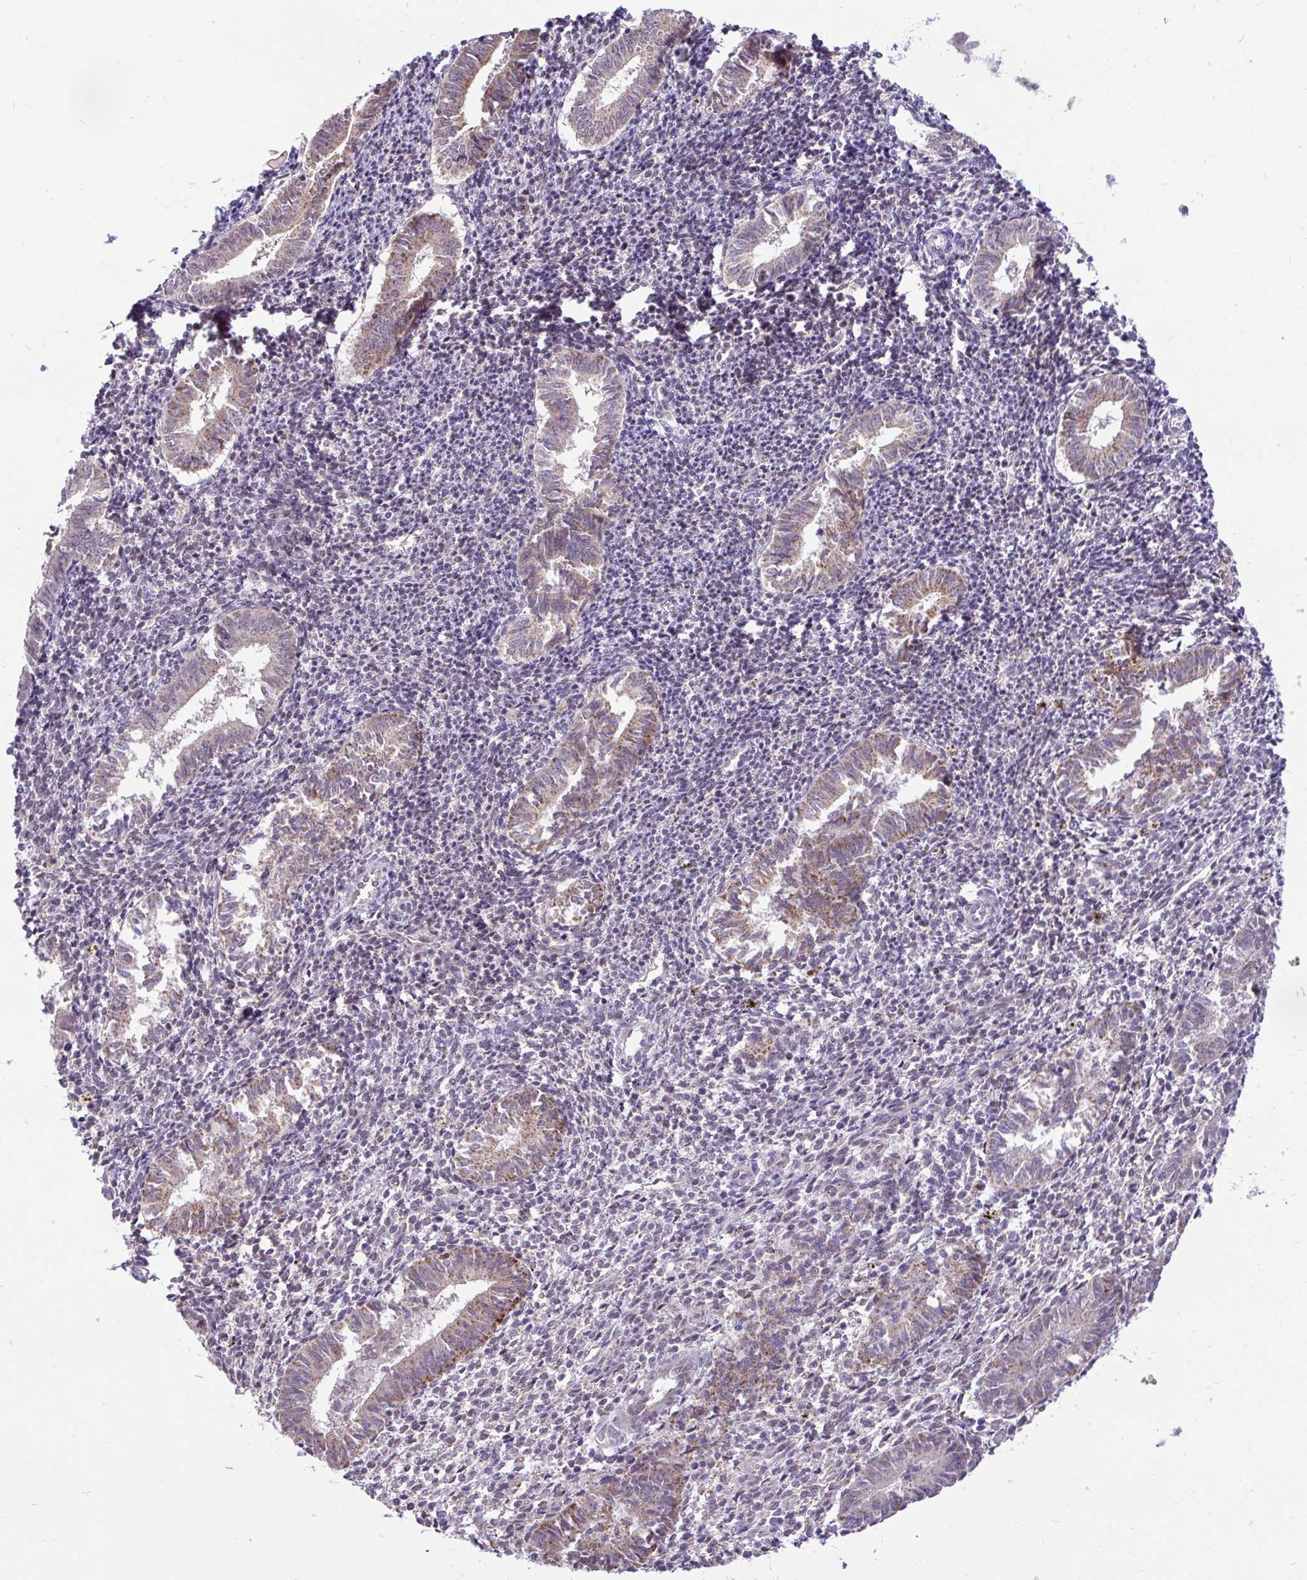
{"staining": {"intensity": "moderate", "quantity": "<25%", "location": "cytoplasmic/membranous"}, "tissue": "endometrium", "cell_type": "Cells in endometrial stroma", "image_type": "normal", "snomed": [{"axis": "morphology", "description": "Normal tissue, NOS"}, {"axis": "topography", "description": "Endometrium"}], "caption": "Brown immunohistochemical staining in normal human endometrium exhibits moderate cytoplasmic/membranous expression in about <25% of cells in endometrial stroma.", "gene": "PYCR2", "patient": {"sex": "female", "age": 25}}